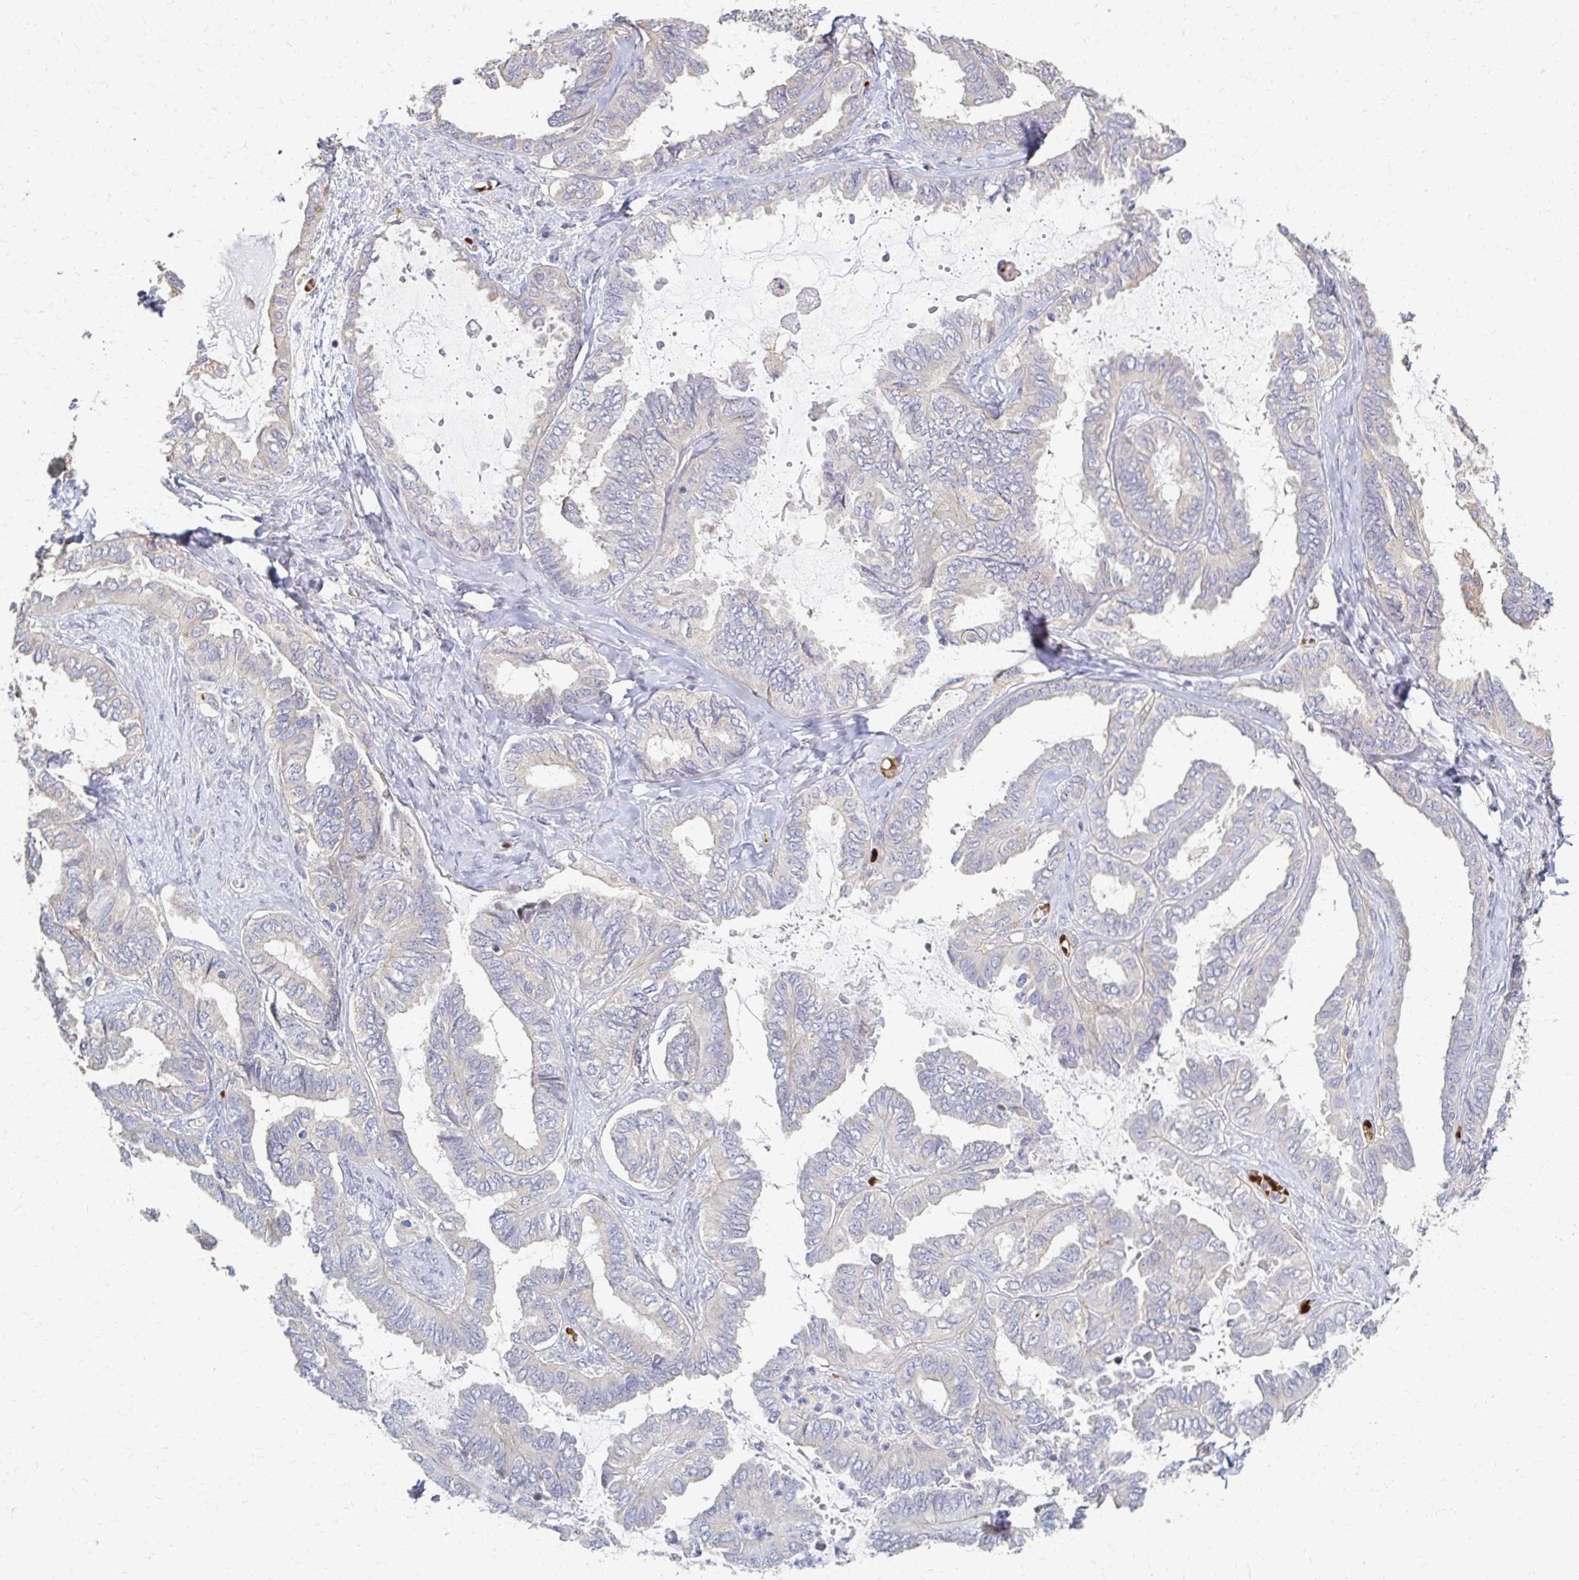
{"staining": {"intensity": "weak", "quantity": "<25%", "location": "cytoplasmic/membranous"}, "tissue": "ovarian cancer", "cell_type": "Tumor cells", "image_type": "cancer", "snomed": [{"axis": "morphology", "description": "Carcinoma, endometroid"}, {"axis": "topography", "description": "Ovary"}], "caption": "High power microscopy micrograph of an immunohistochemistry (IHC) photomicrograph of ovarian cancer, revealing no significant positivity in tumor cells.", "gene": "SKA2", "patient": {"sex": "female", "age": 70}}